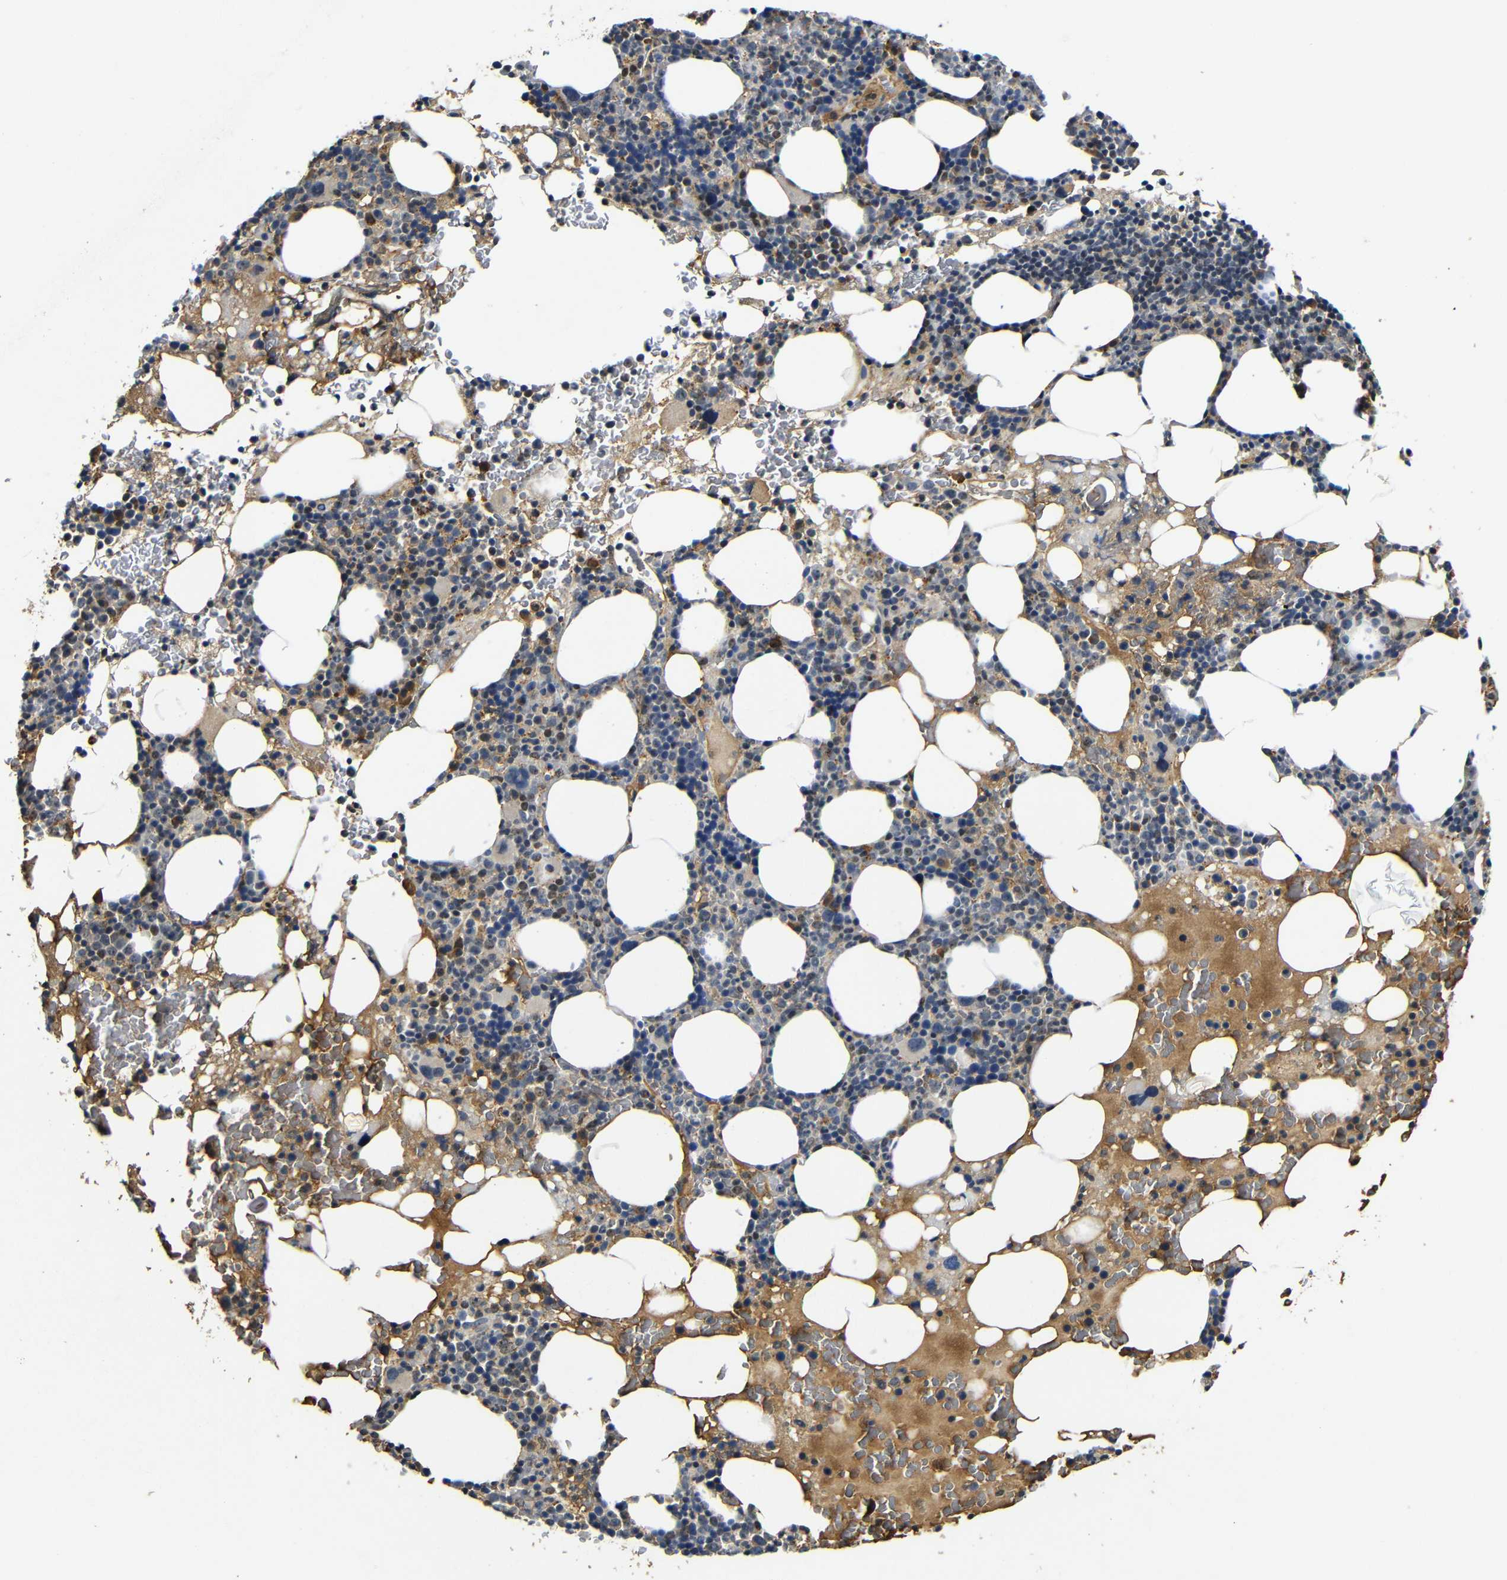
{"staining": {"intensity": "moderate", "quantity": "<25%", "location": "cytoplasmic/membranous"}, "tissue": "bone marrow", "cell_type": "Hematopoietic cells", "image_type": "normal", "snomed": [{"axis": "morphology", "description": "Normal tissue, NOS"}, {"axis": "morphology", "description": "Inflammation, NOS"}, {"axis": "topography", "description": "Bone marrow"}], "caption": "Bone marrow stained with immunohistochemistry exhibits moderate cytoplasmic/membranous expression in approximately <25% of hematopoietic cells.", "gene": "MYC", "patient": {"sex": "female", "age": 84}}